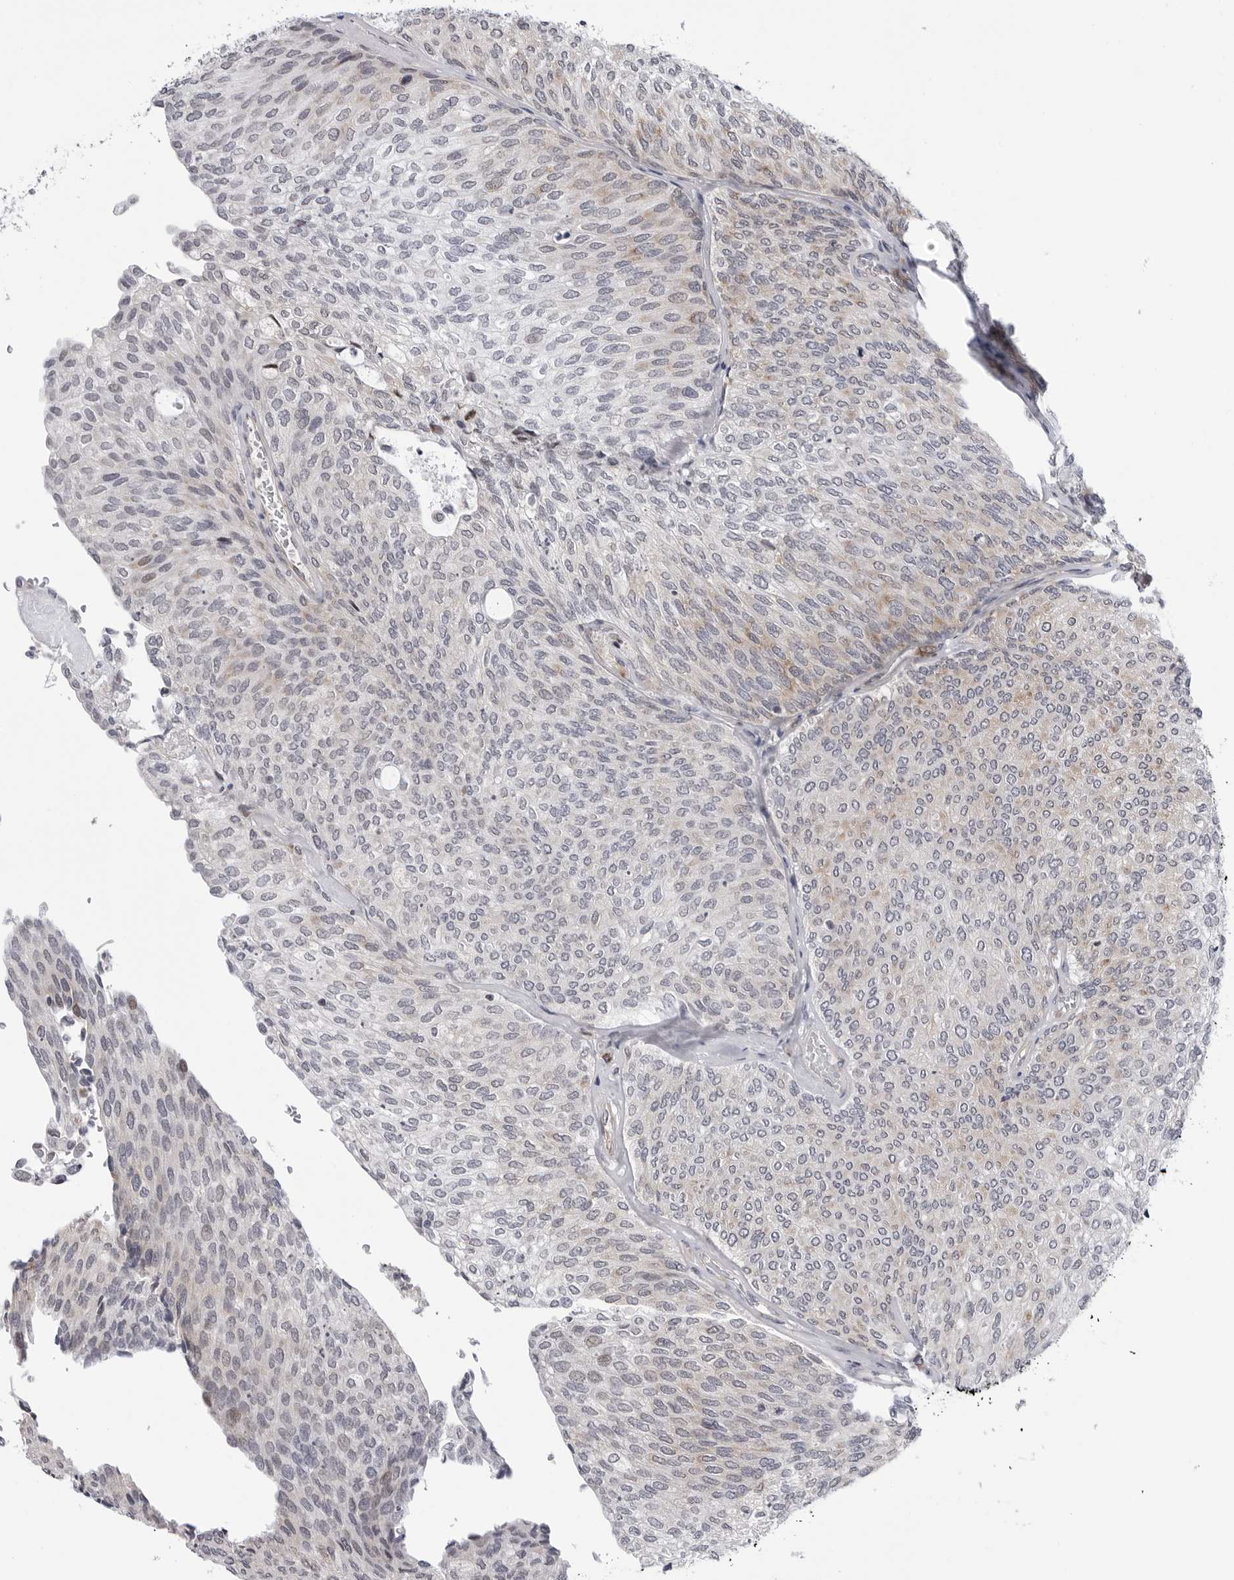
{"staining": {"intensity": "weak", "quantity": "25%-75%", "location": "cytoplasmic/membranous"}, "tissue": "urothelial cancer", "cell_type": "Tumor cells", "image_type": "cancer", "snomed": [{"axis": "morphology", "description": "Urothelial carcinoma, Low grade"}, {"axis": "topography", "description": "Urinary bladder"}], "caption": "Immunohistochemistry photomicrograph of urothelial cancer stained for a protein (brown), which reveals low levels of weak cytoplasmic/membranous expression in approximately 25%-75% of tumor cells.", "gene": "CDK20", "patient": {"sex": "female", "age": 79}}